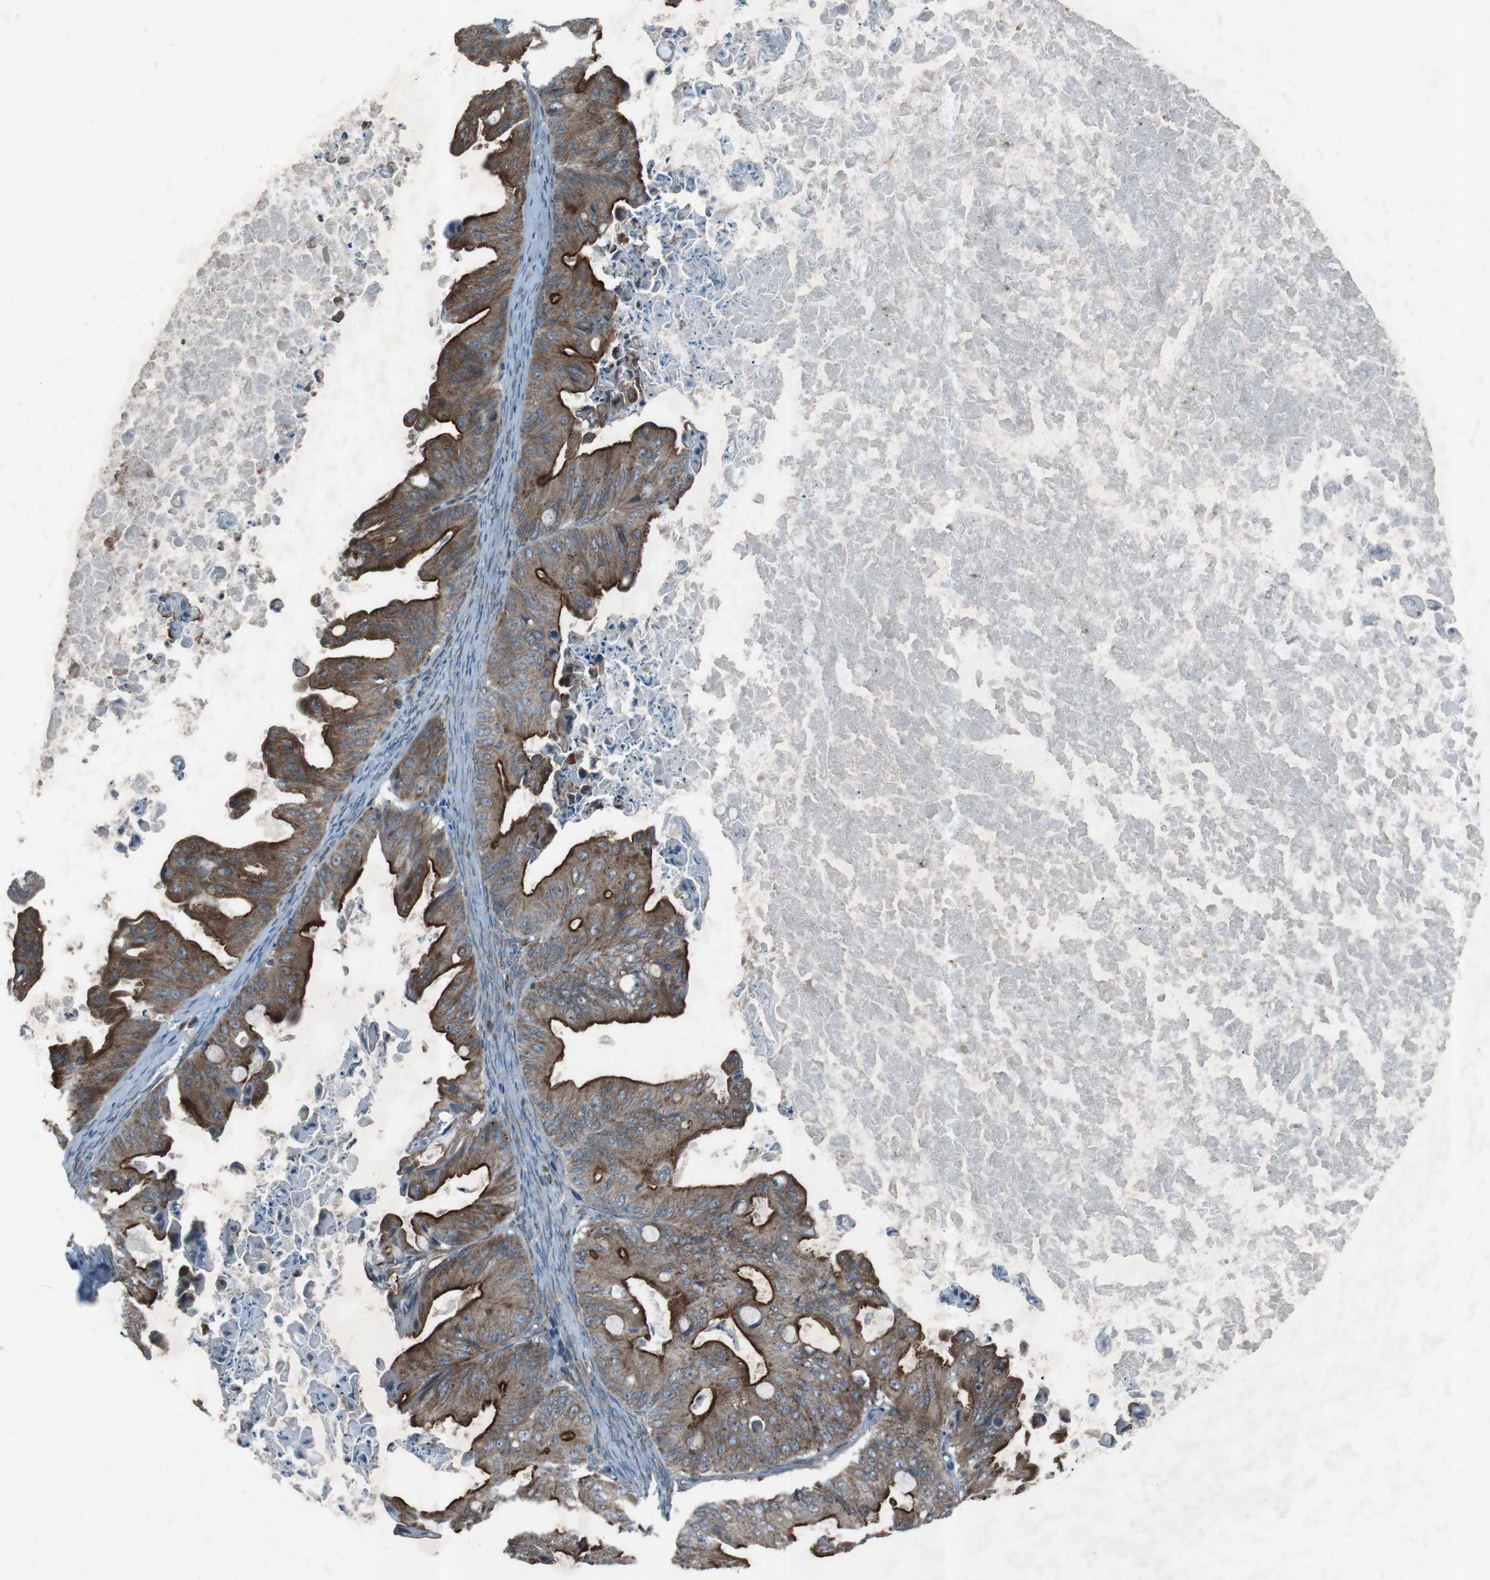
{"staining": {"intensity": "moderate", "quantity": ">75%", "location": "cytoplasmic/membranous"}, "tissue": "ovarian cancer", "cell_type": "Tumor cells", "image_type": "cancer", "snomed": [{"axis": "morphology", "description": "Cystadenocarcinoma, mucinous, NOS"}, {"axis": "topography", "description": "Ovary"}], "caption": "Immunohistochemical staining of ovarian cancer (mucinous cystadenocarcinoma) displays medium levels of moderate cytoplasmic/membranous expression in approximately >75% of tumor cells.", "gene": "SLC41A1", "patient": {"sex": "female", "age": 37}}